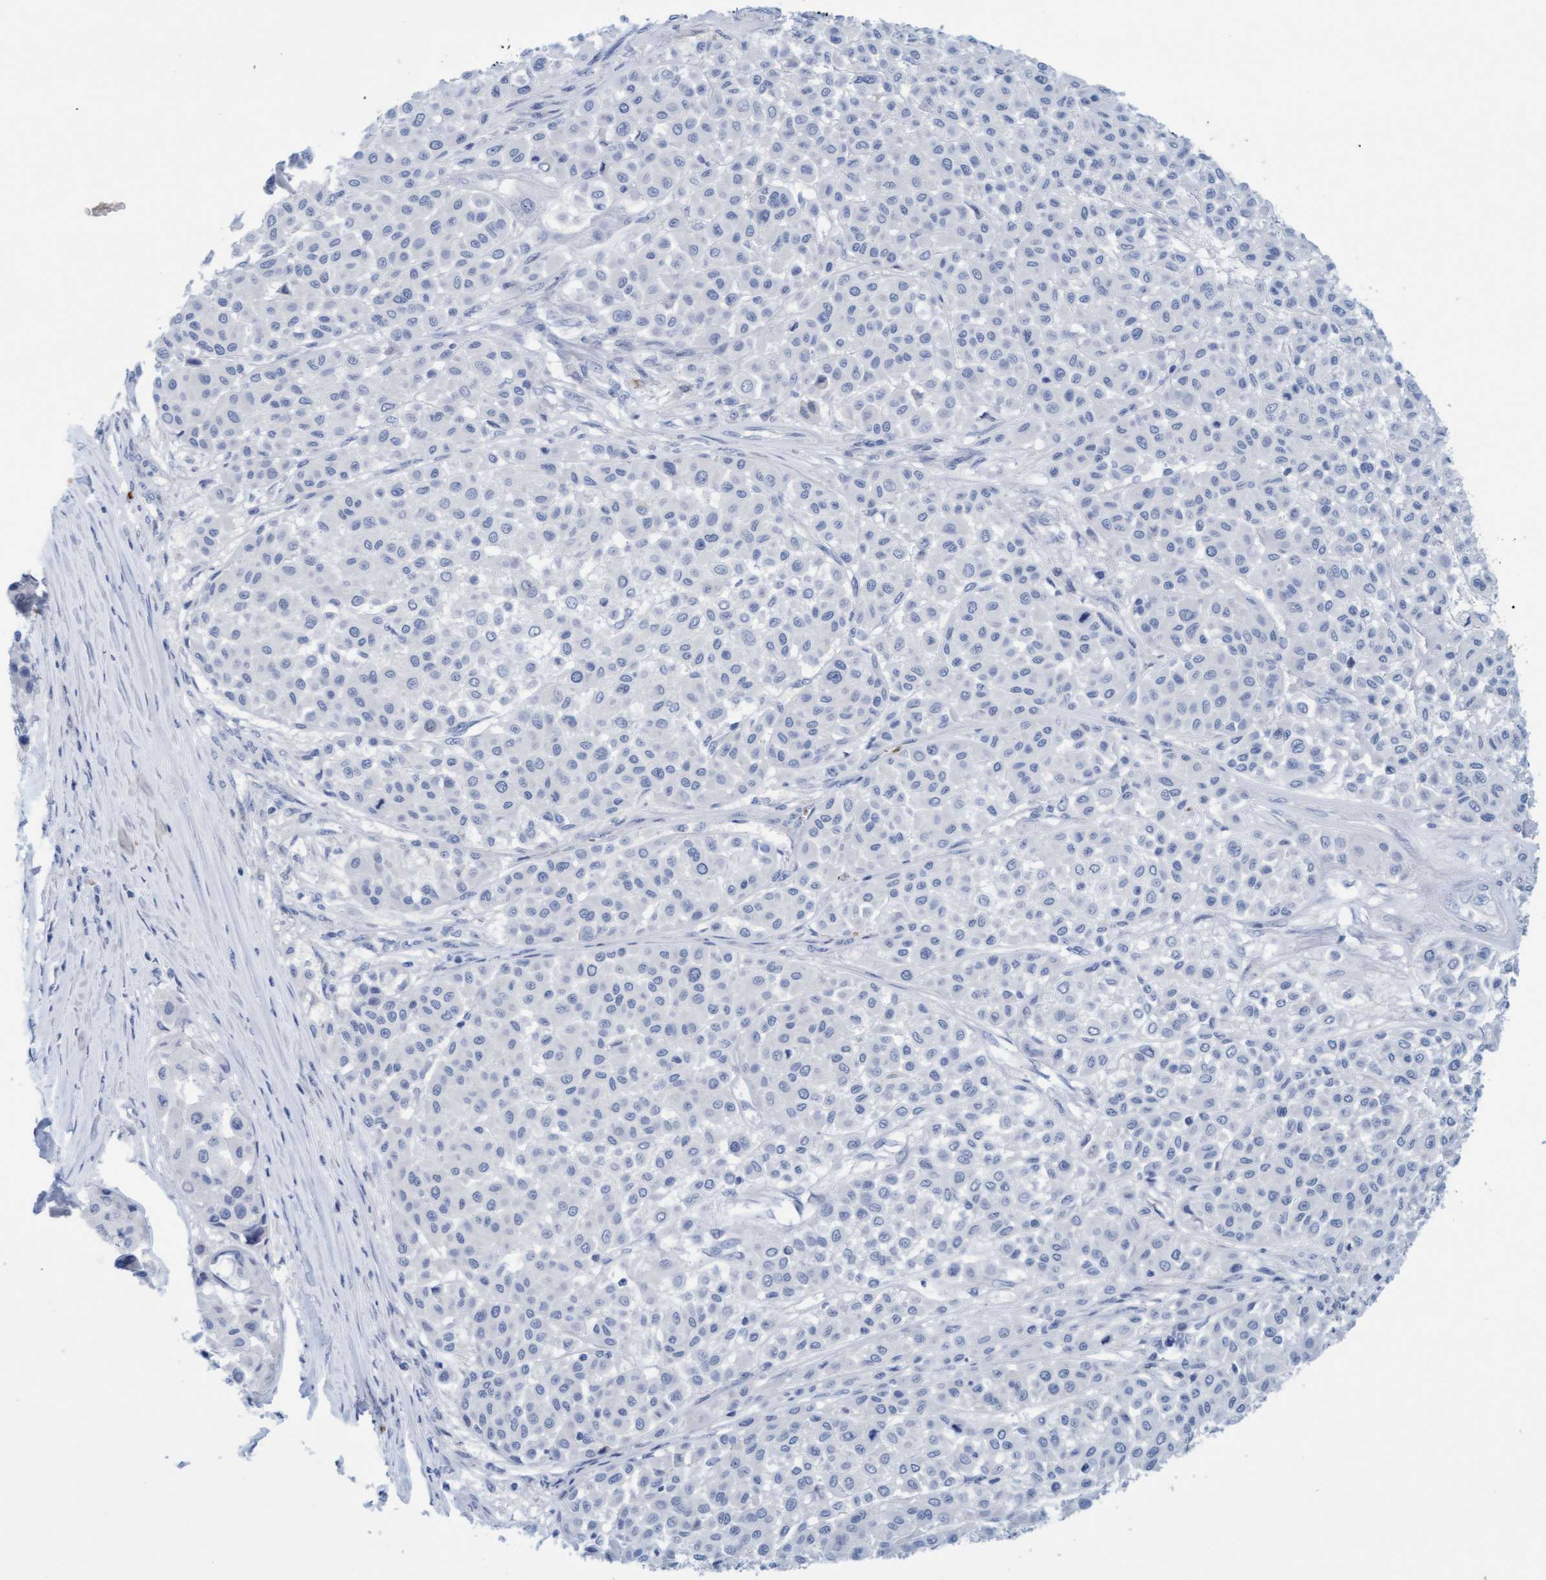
{"staining": {"intensity": "negative", "quantity": "none", "location": "none"}, "tissue": "melanoma", "cell_type": "Tumor cells", "image_type": "cancer", "snomed": [{"axis": "morphology", "description": "Malignant melanoma, Metastatic site"}, {"axis": "topography", "description": "Soft tissue"}], "caption": "DAB immunohistochemical staining of human melanoma displays no significant expression in tumor cells.", "gene": "P2RX5", "patient": {"sex": "male", "age": 41}}